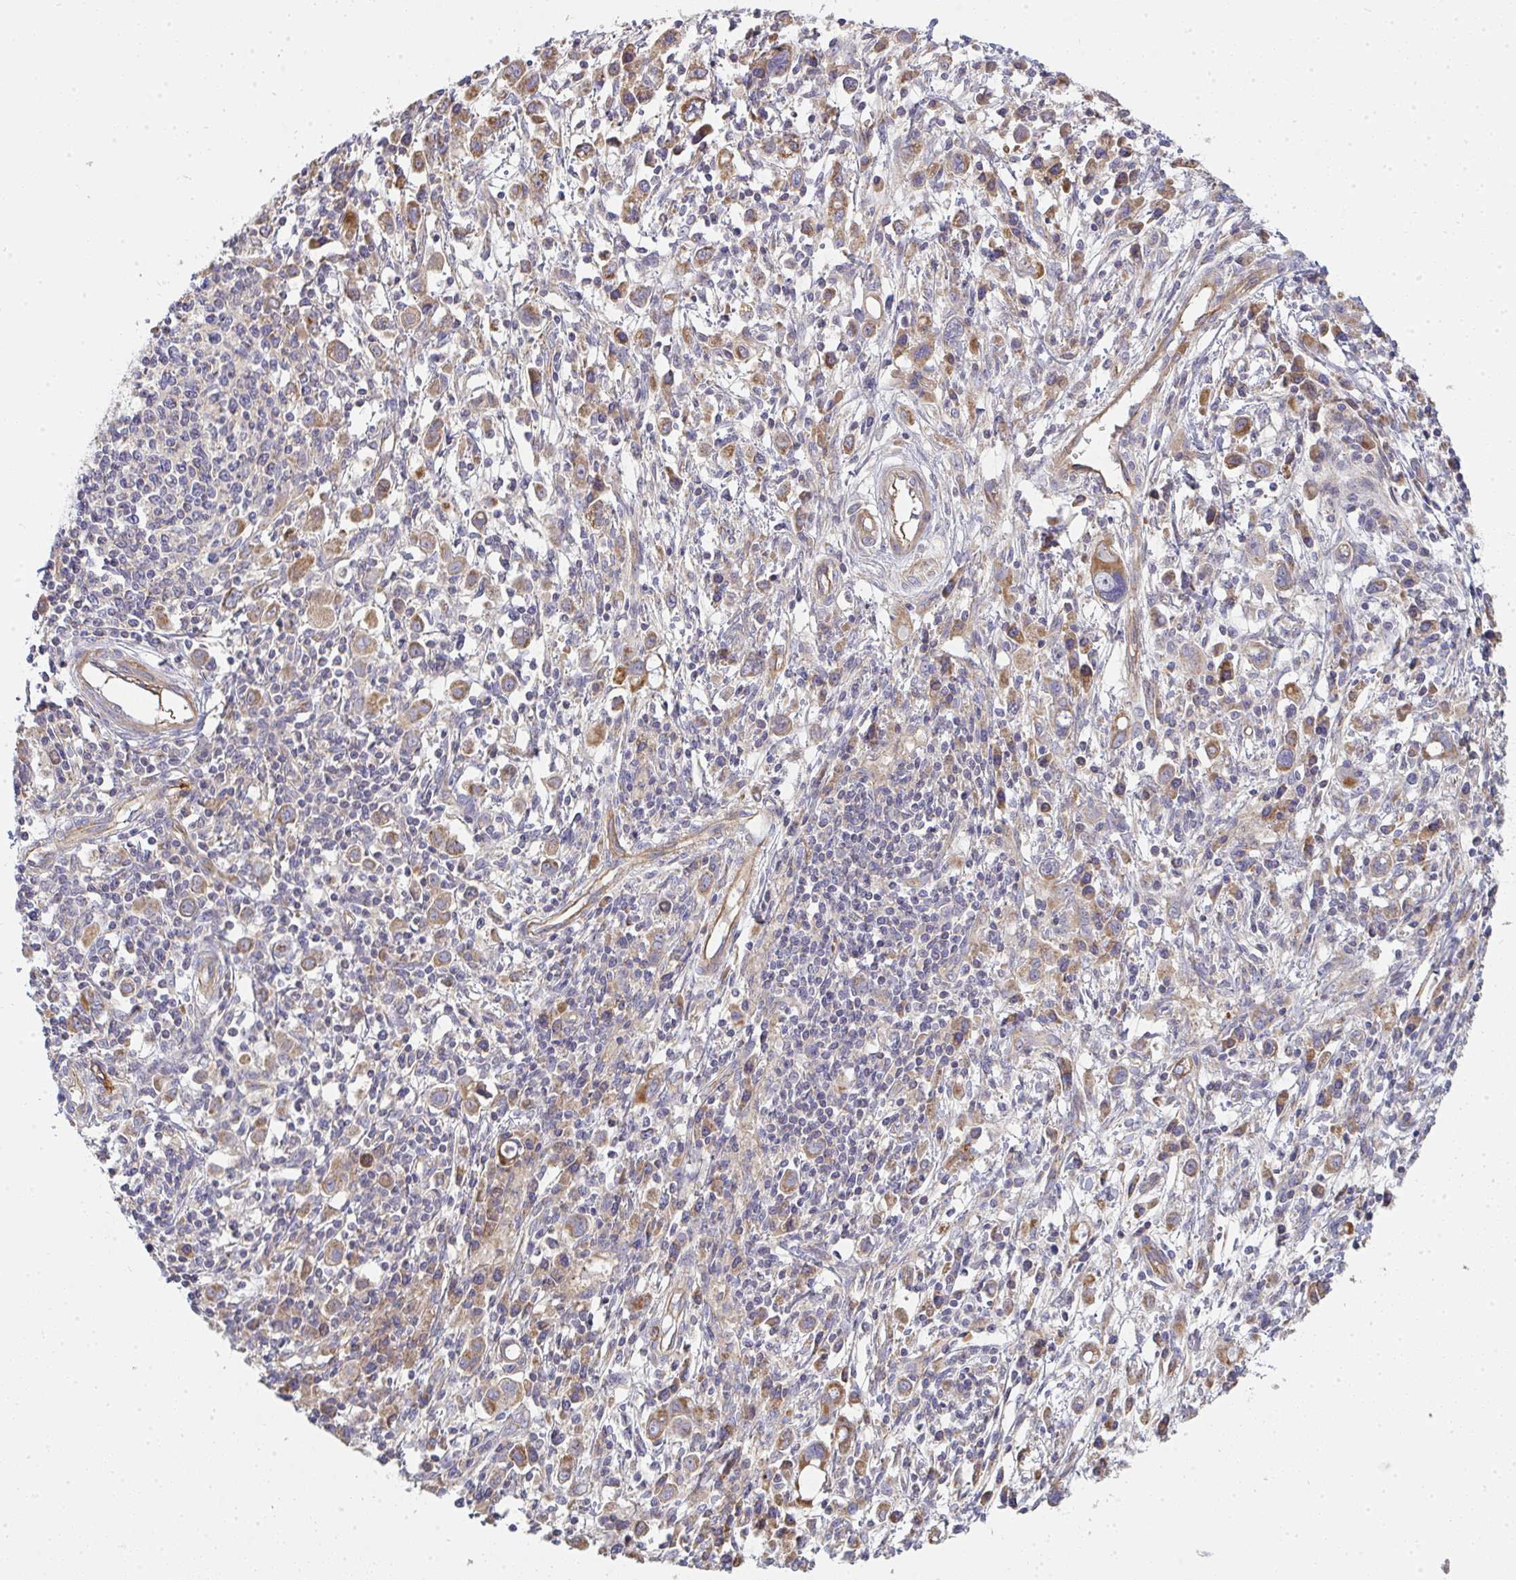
{"staining": {"intensity": "moderate", "quantity": "25%-75%", "location": "cytoplasmic/membranous"}, "tissue": "stomach cancer", "cell_type": "Tumor cells", "image_type": "cancer", "snomed": [{"axis": "morphology", "description": "Adenocarcinoma, NOS"}, {"axis": "topography", "description": "Stomach, upper"}], "caption": "Protein staining shows moderate cytoplasmic/membranous positivity in approximately 25%-75% of tumor cells in stomach cancer. (DAB IHC with brightfield microscopy, high magnification).", "gene": "B4GALT6", "patient": {"sex": "male", "age": 75}}